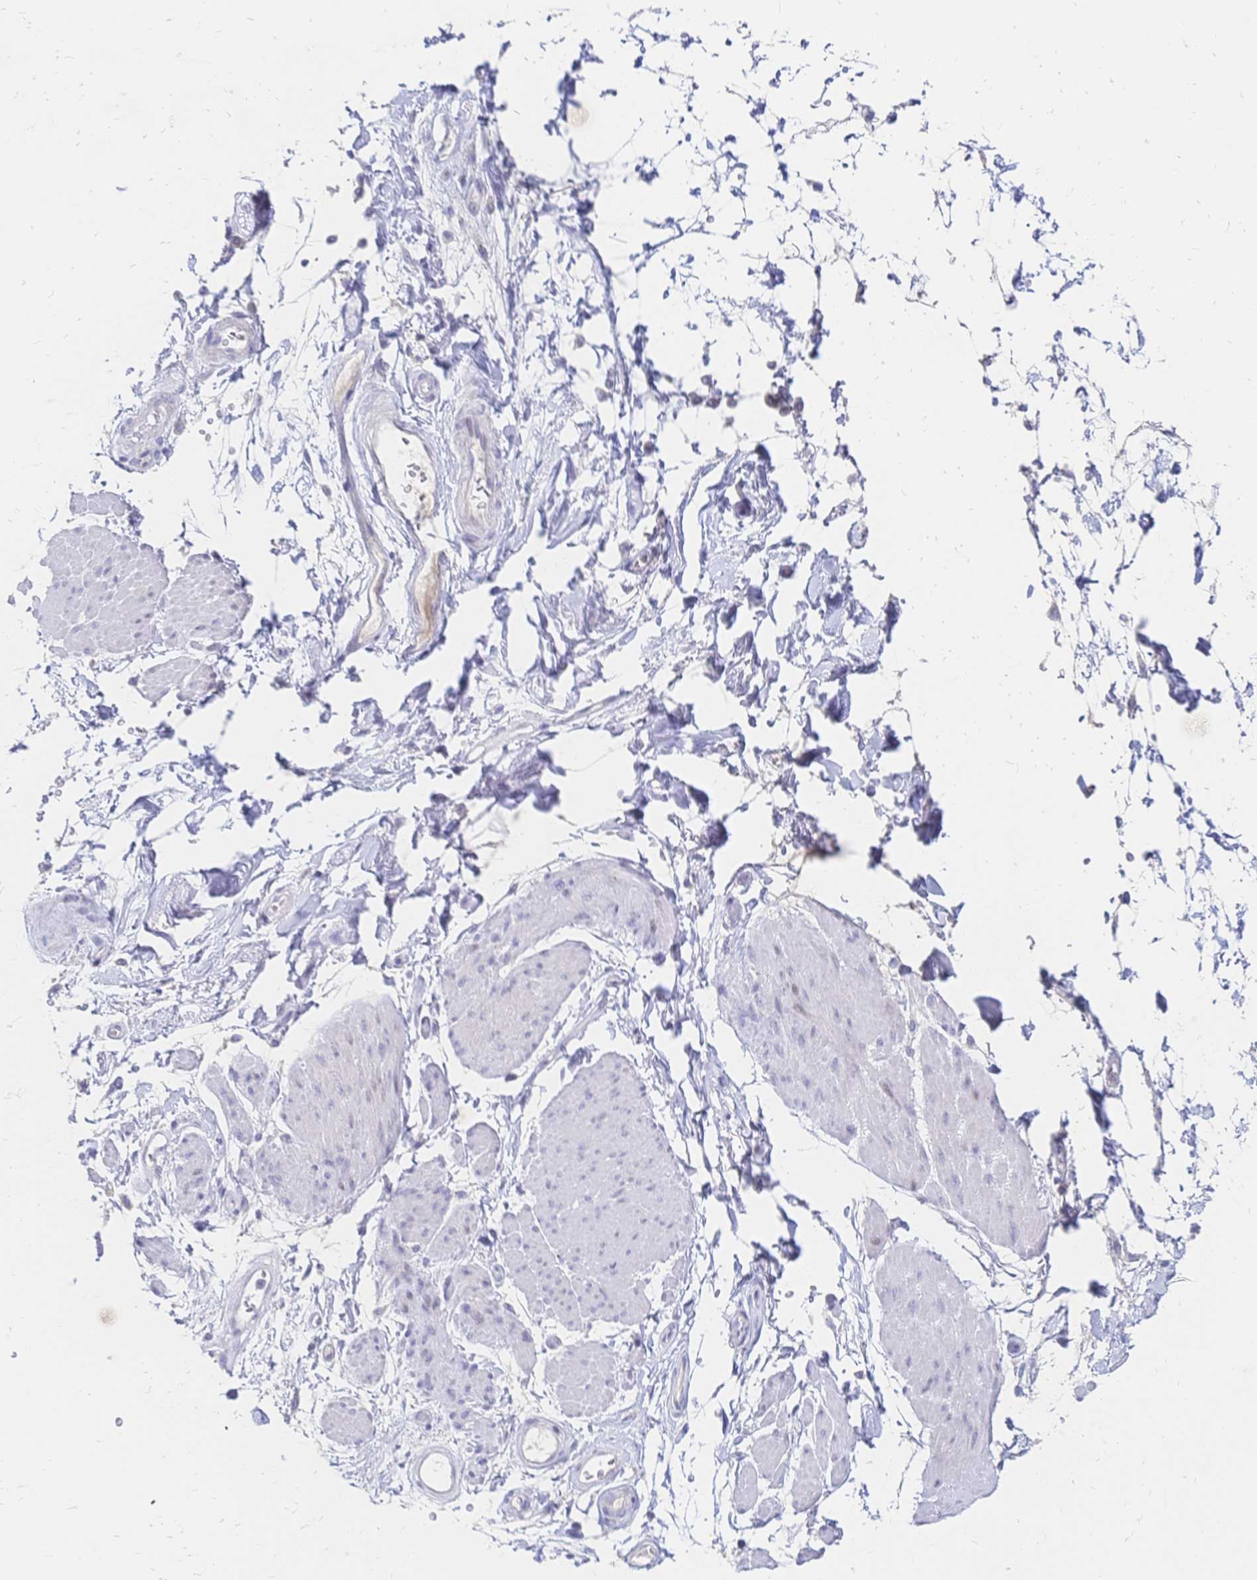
{"staining": {"intensity": "negative", "quantity": "none", "location": "none"}, "tissue": "adipose tissue", "cell_type": "Adipocytes", "image_type": "normal", "snomed": [{"axis": "morphology", "description": "Normal tissue, NOS"}, {"axis": "topography", "description": "Urinary bladder"}, {"axis": "topography", "description": "Peripheral nerve tissue"}], "caption": "Immunohistochemical staining of unremarkable adipose tissue displays no significant staining in adipocytes. (Stains: DAB immunohistochemistry with hematoxylin counter stain, Microscopy: brightfield microscopy at high magnification).", "gene": "PSORS1C2", "patient": {"sex": "female", "age": 60}}